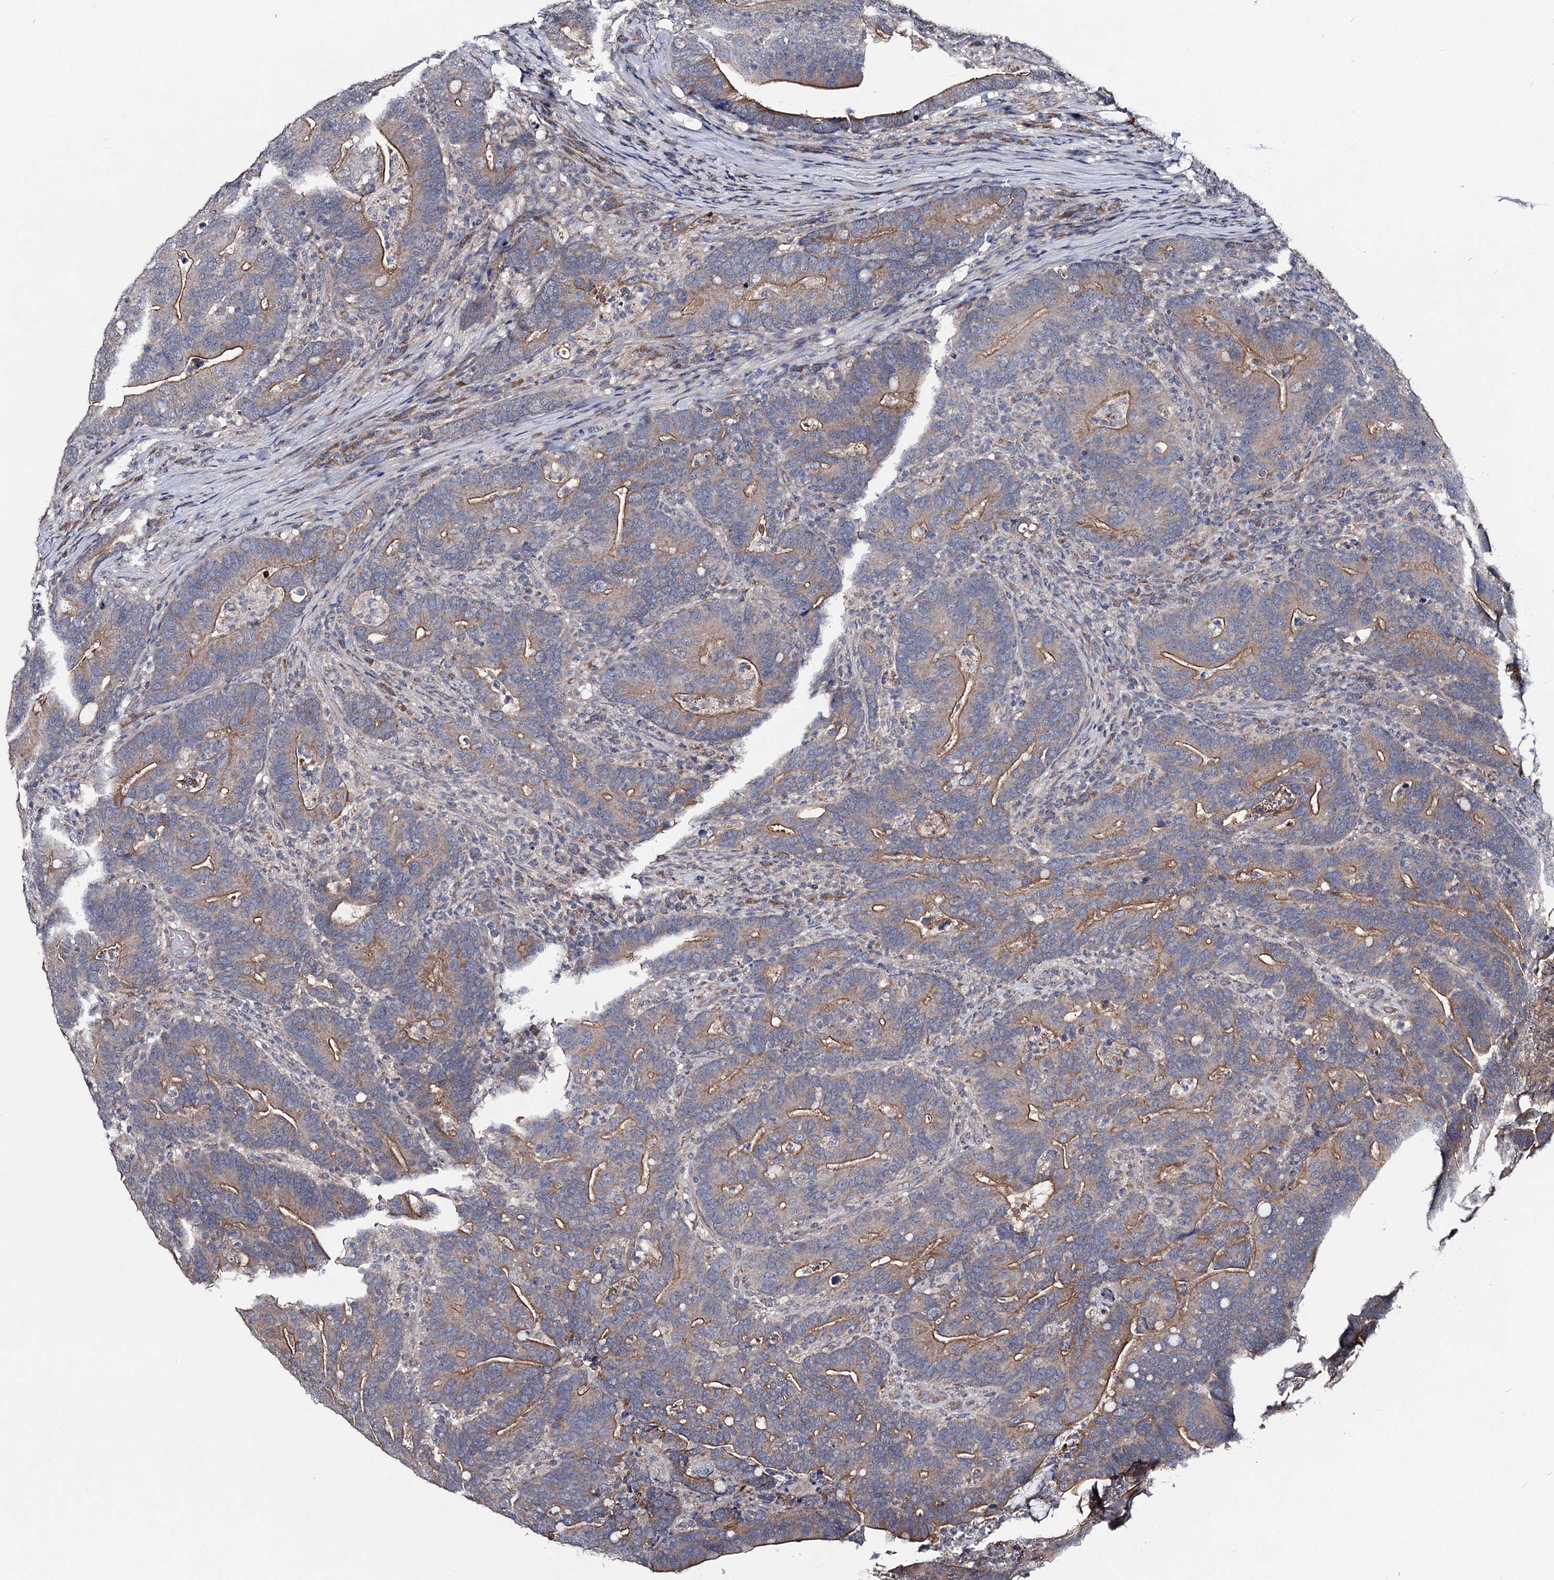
{"staining": {"intensity": "moderate", "quantity": ">75%", "location": "cytoplasmic/membranous"}, "tissue": "colorectal cancer", "cell_type": "Tumor cells", "image_type": "cancer", "snomed": [{"axis": "morphology", "description": "Adenocarcinoma, NOS"}, {"axis": "topography", "description": "Colon"}], "caption": "This is an image of IHC staining of colorectal cancer, which shows moderate positivity in the cytoplasmic/membranous of tumor cells.", "gene": "VPS37D", "patient": {"sex": "female", "age": 66}}